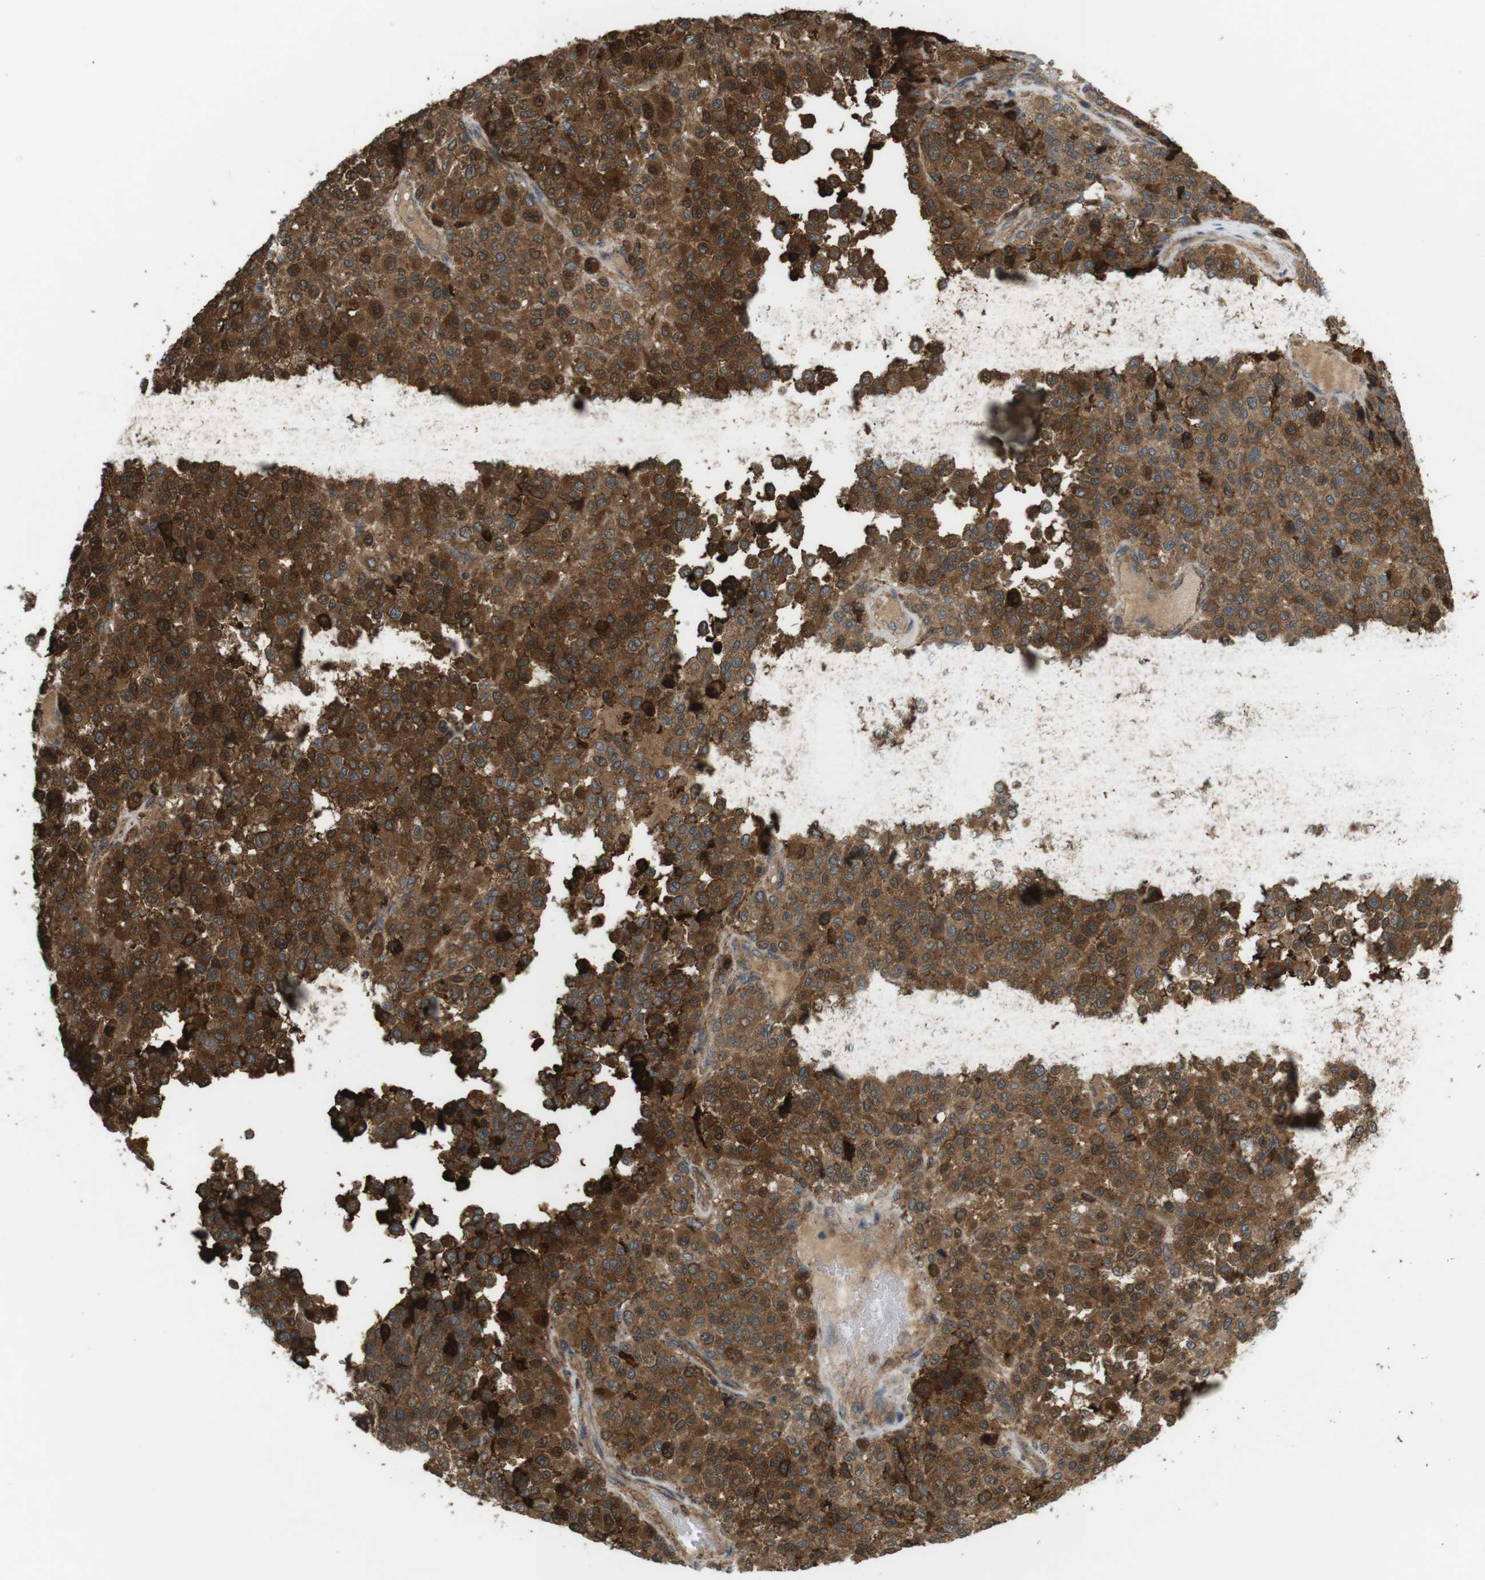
{"staining": {"intensity": "strong", "quantity": ">75%", "location": "cytoplasmic/membranous,nuclear"}, "tissue": "melanoma", "cell_type": "Tumor cells", "image_type": "cancer", "snomed": [{"axis": "morphology", "description": "Malignant melanoma, Metastatic site"}, {"axis": "topography", "description": "Pancreas"}], "caption": "Human malignant melanoma (metastatic site) stained with a protein marker exhibits strong staining in tumor cells.", "gene": "DDAH2", "patient": {"sex": "female", "age": 30}}